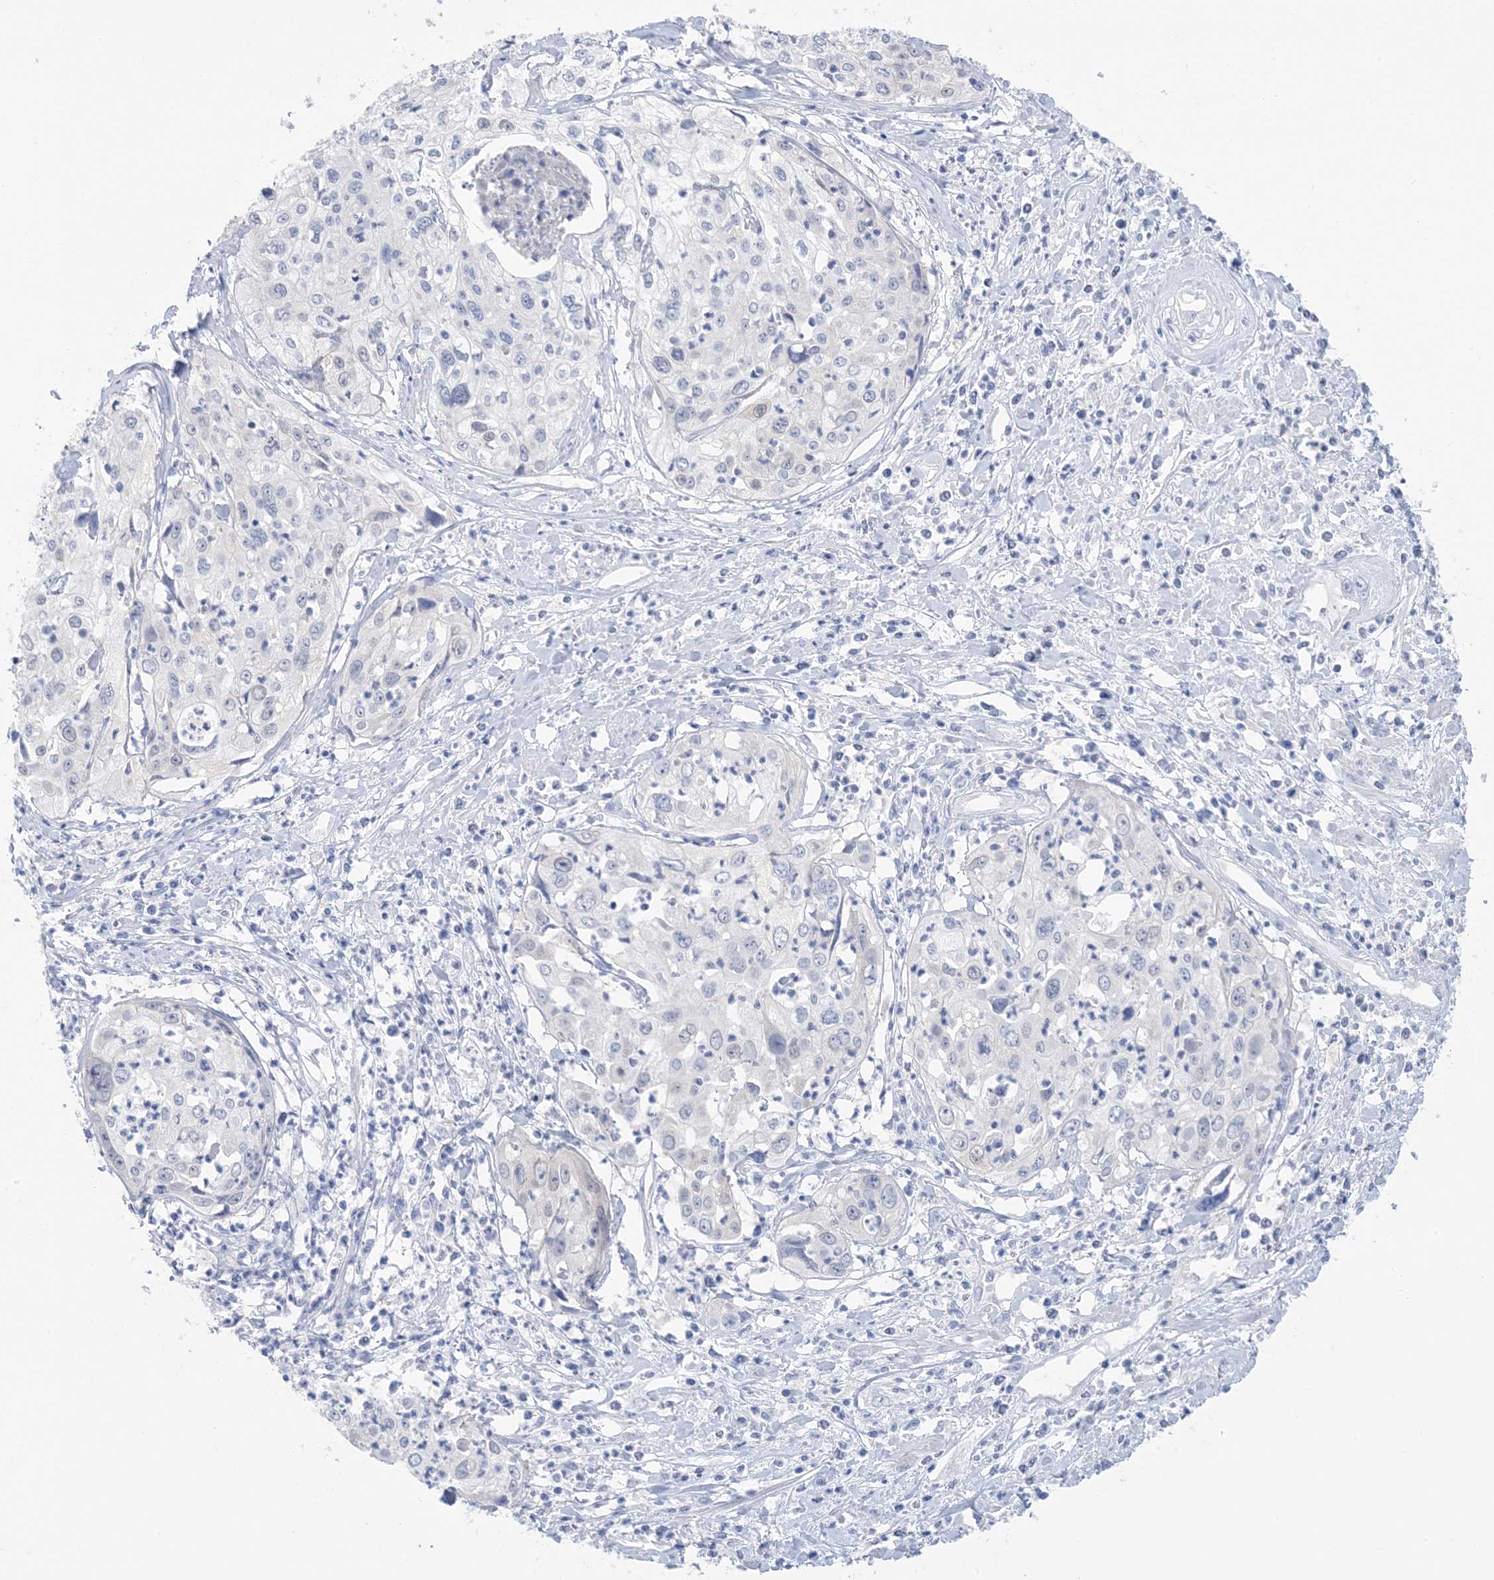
{"staining": {"intensity": "negative", "quantity": "none", "location": "none"}, "tissue": "cervical cancer", "cell_type": "Tumor cells", "image_type": "cancer", "snomed": [{"axis": "morphology", "description": "Squamous cell carcinoma, NOS"}, {"axis": "topography", "description": "Cervix"}], "caption": "A histopathology image of human cervical cancer is negative for staining in tumor cells. The staining was performed using DAB to visualize the protein expression in brown, while the nuclei were stained in blue with hematoxylin (Magnification: 20x).", "gene": "SH3YL1", "patient": {"sex": "female", "age": 31}}